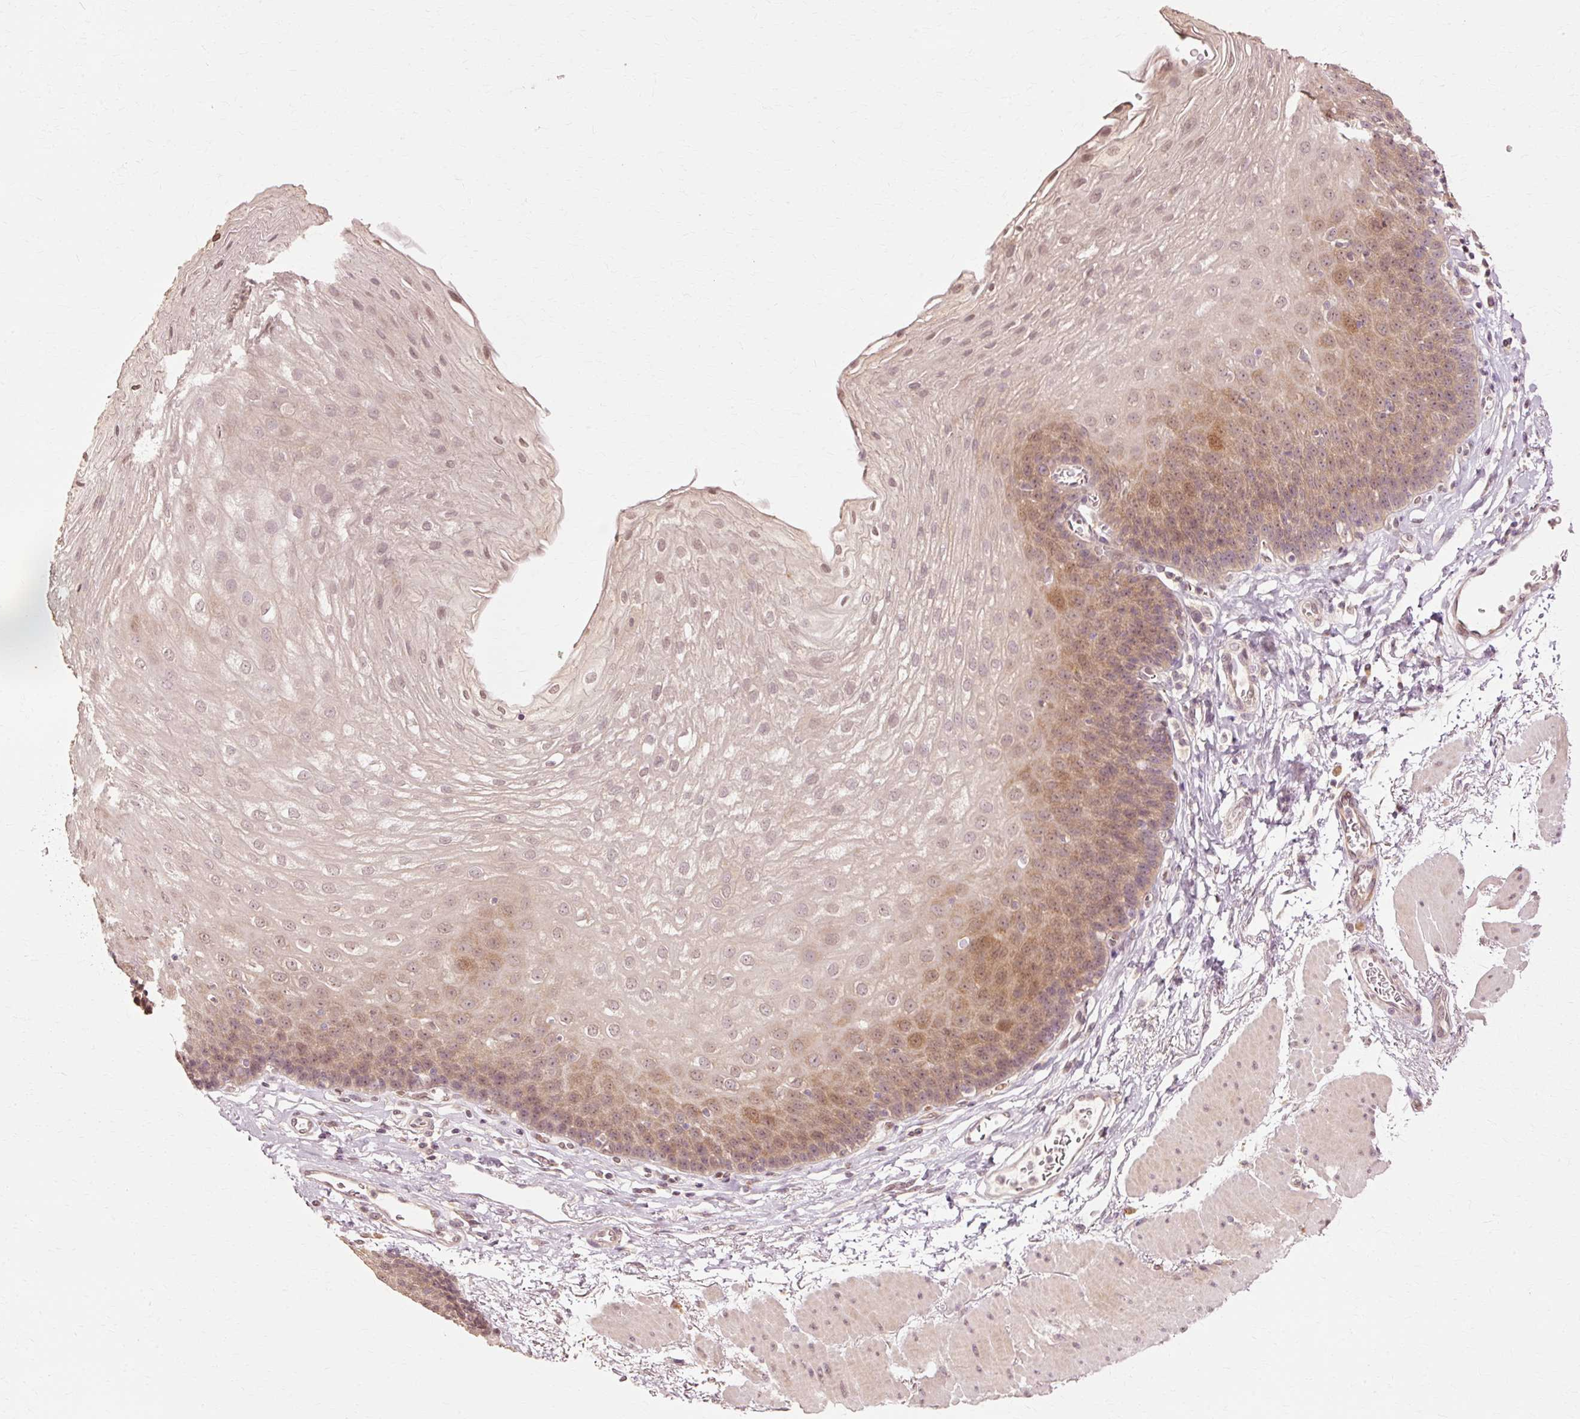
{"staining": {"intensity": "moderate", "quantity": "25%-75%", "location": "cytoplasmic/membranous,nuclear"}, "tissue": "esophagus", "cell_type": "Squamous epithelial cells", "image_type": "normal", "snomed": [{"axis": "morphology", "description": "Normal tissue, NOS"}, {"axis": "topography", "description": "Esophagus"}], "caption": "Protein expression analysis of normal esophagus exhibits moderate cytoplasmic/membranous,nuclear positivity in about 25%-75% of squamous epithelial cells. Using DAB (brown) and hematoxylin (blue) stains, captured at high magnification using brightfield microscopy.", "gene": "RGPD5", "patient": {"sex": "female", "age": 81}}